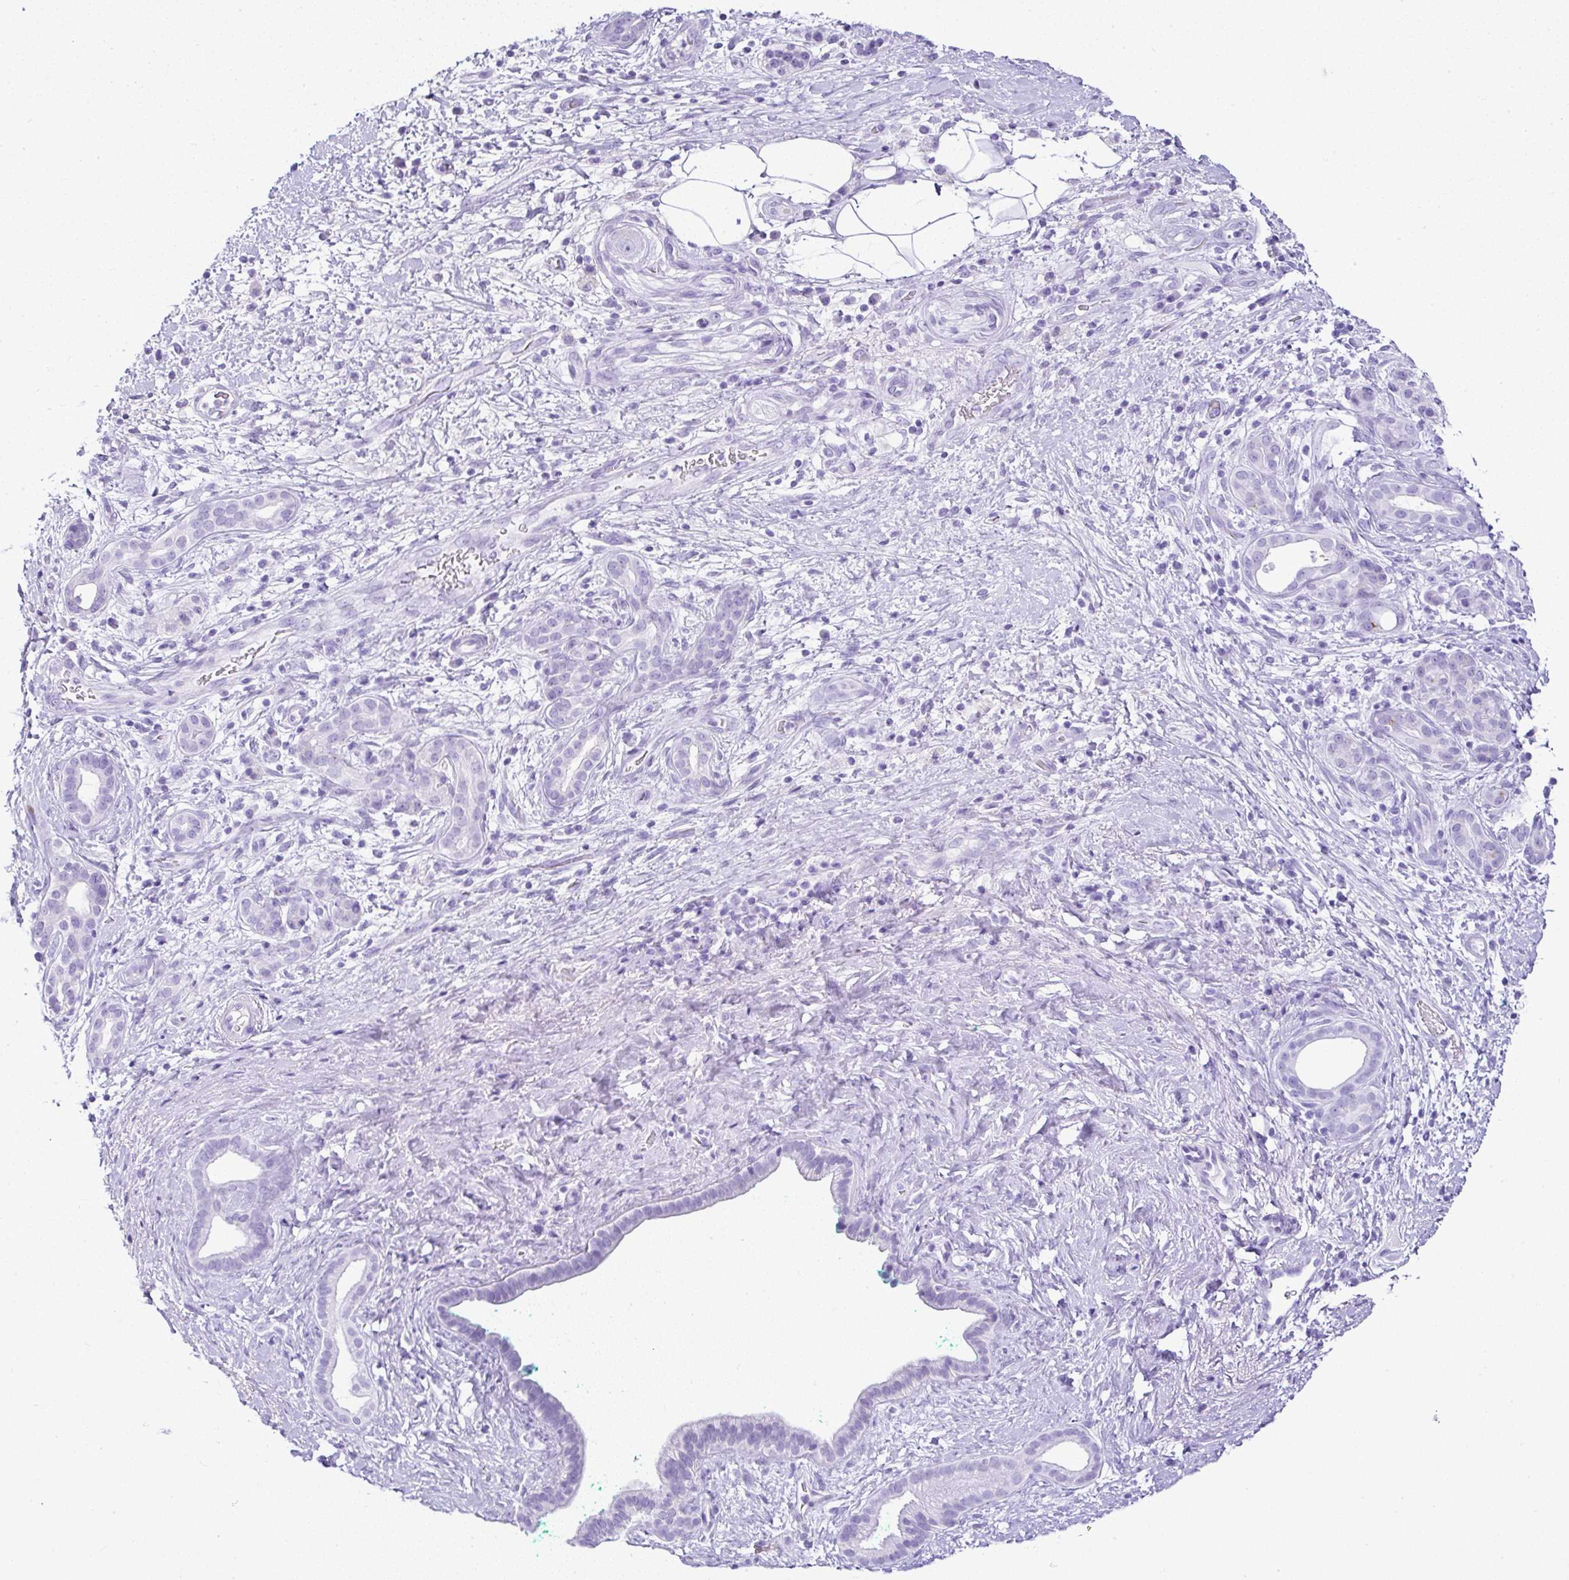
{"staining": {"intensity": "negative", "quantity": "none", "location": "none"}, "tissue": "pancreatic cancer", "cell_type": "Tumor cells", "image_type": "cancer", "snomed": [{"axis": "morphology", "description": "Adenocarcinoma, NOS"}, {"axis": "topography", "description": "Pancreas"}], "caption": "Immunohistochemistry (IHC) micrograph of neoplastic tissue: human pancreatic cancer (adenocarcinoma) stained with DAB shows no significant protein staining in tumor cells. (Stains: DAB immunohistochemistry (IHC) with hematoxylin counter stain, Microscopy: brightfield microscopy at high magnification).", "gene": "SERPINB3", "patient": {"sex": "male", "age": 78}}